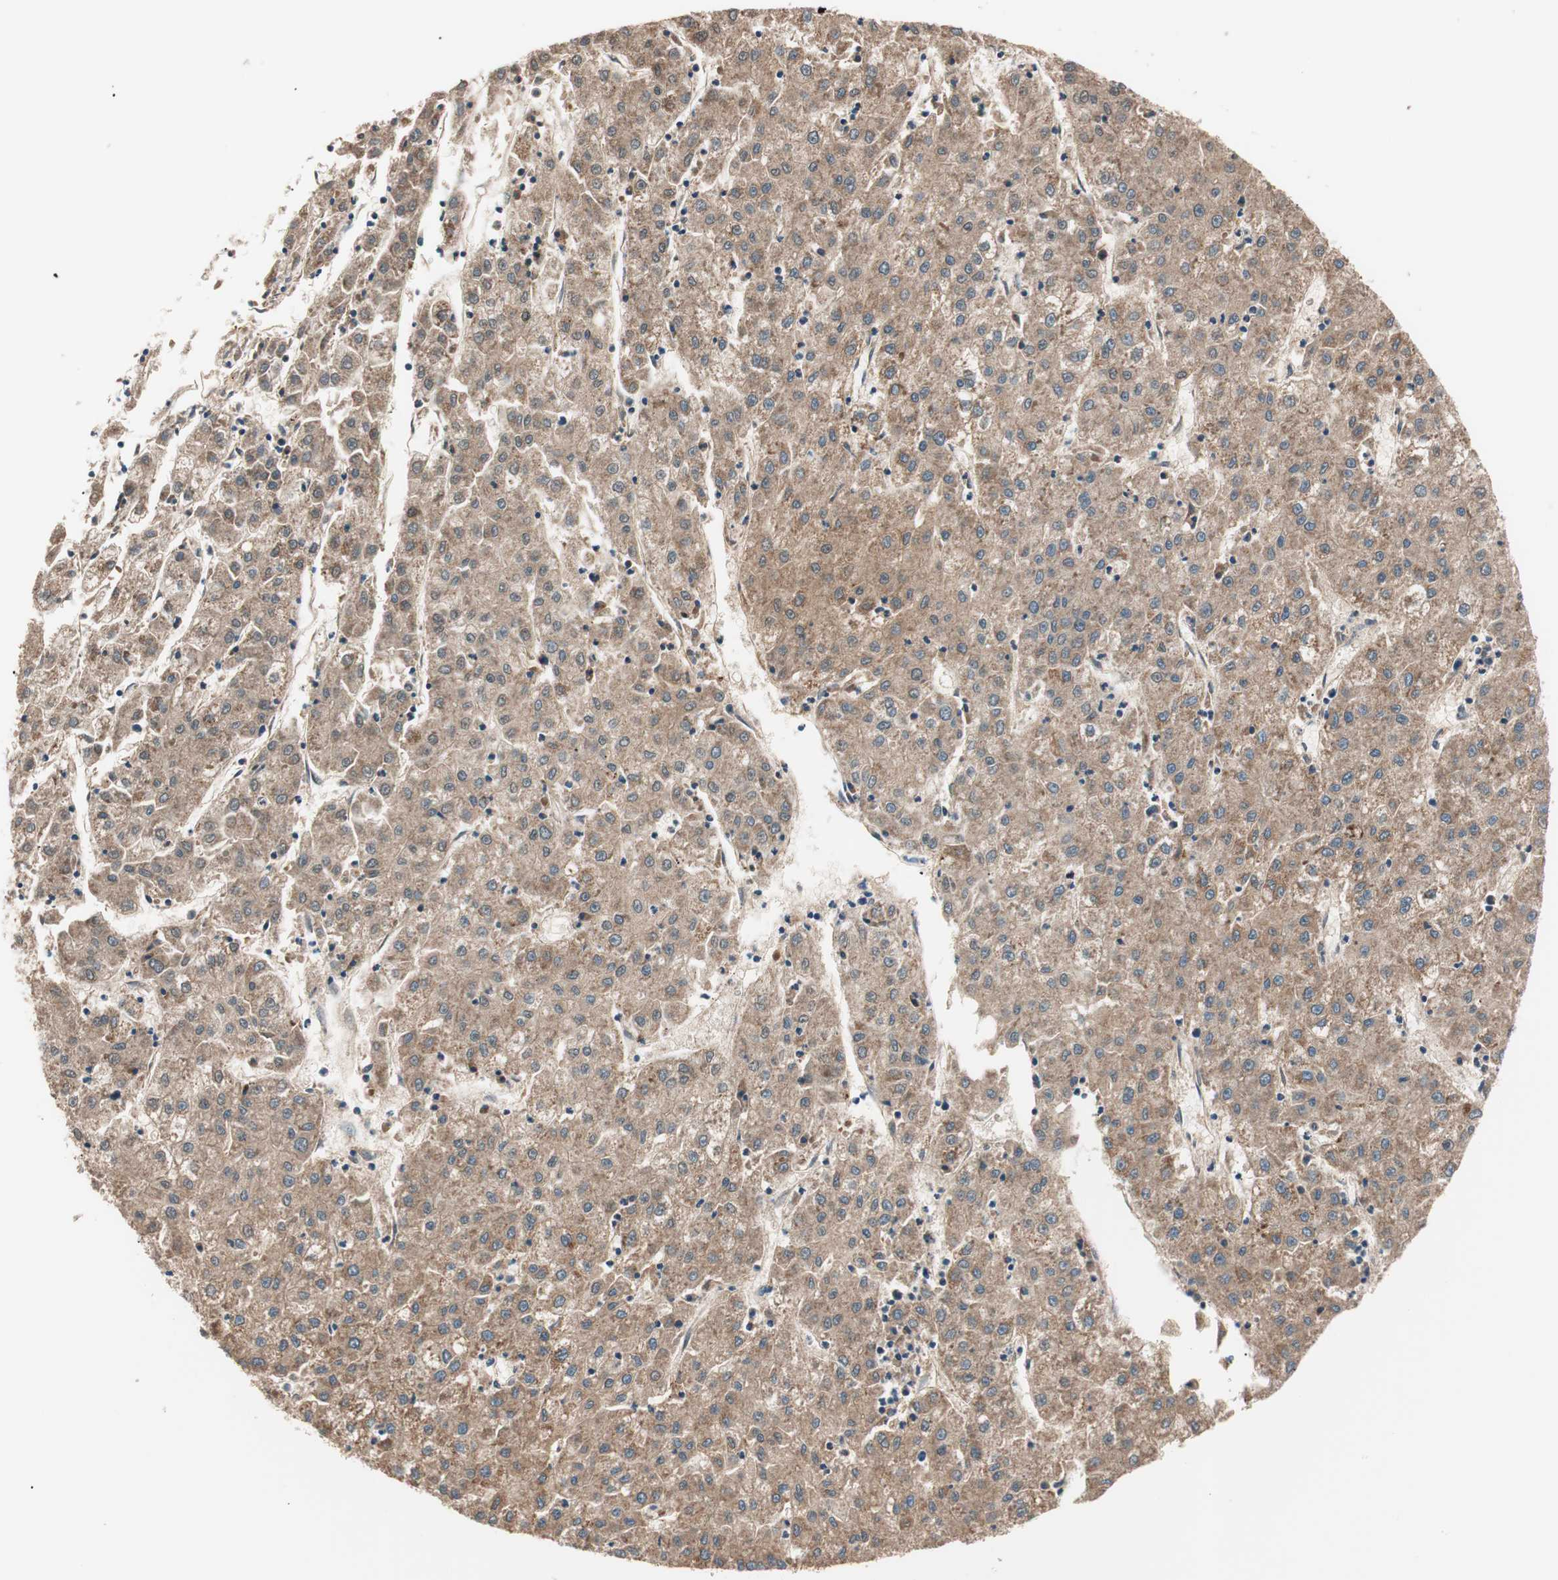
{"staining": {"intensity": "moderate", "quantity": ">75%", "location": "cytoplasmic/membranous"}, "tissue": "liver cancer", "cell_type": "Tumor cells", "image_type": "cancer", "snomed": [{"axis": "morphology", "description": "Carcinoma, Hepatocellular, NOS"}, {"axis": "topography", "description": "Liver"}], "caption": "An image of human liver cancer (hepatocellular carcinoma) stained for a protein exhibits moderate cytoplasmic/membranous brown staining in tumor cells.", "gene": "HPN", "patient": {"sex": "male", "age": 72}}